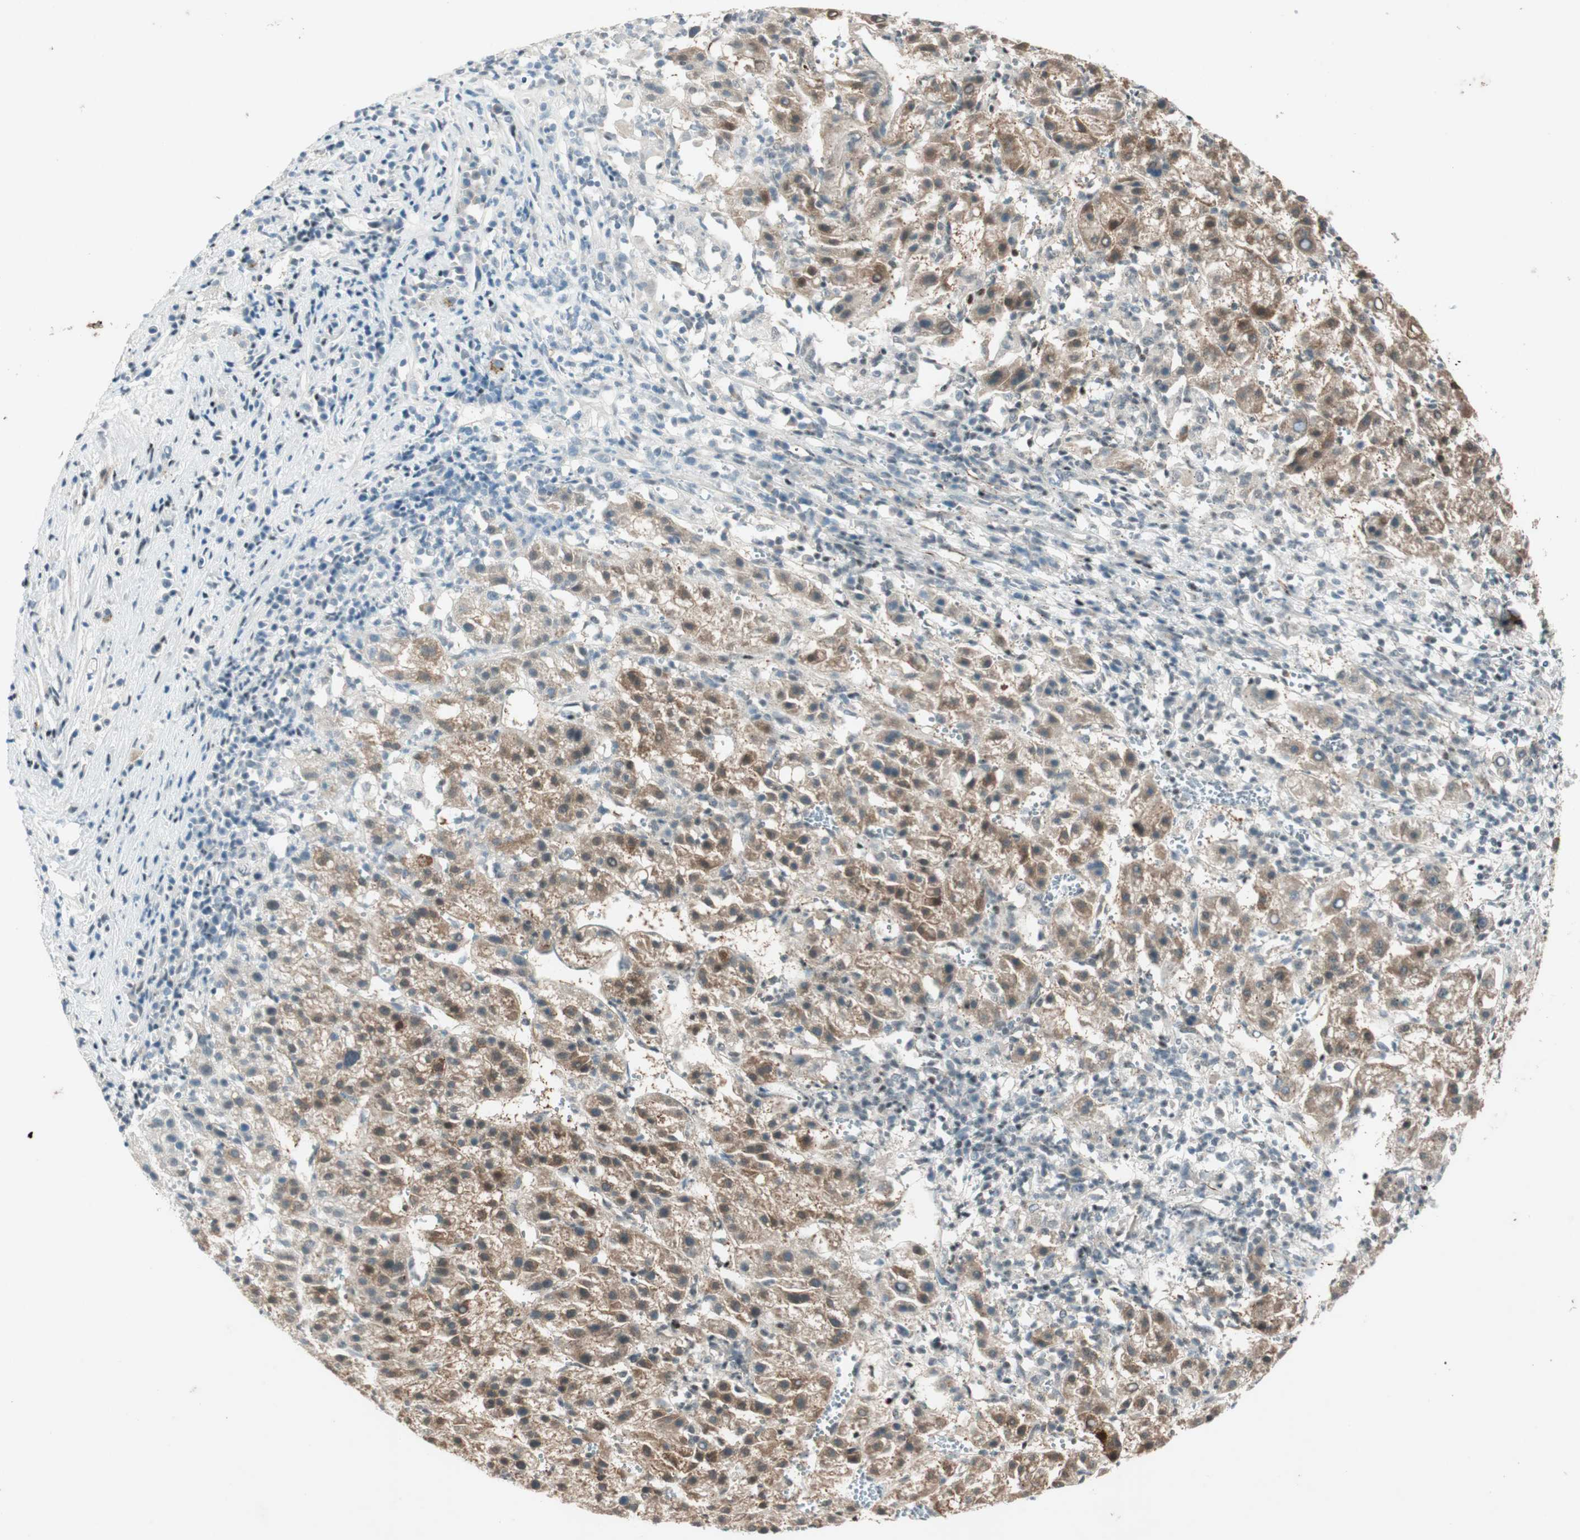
{"staining": {"intensity": "moderate", "quantity": ">75%", "location": "cytoplasmic/membranous,nuclear"}, "tissue": "liver cancer", "cell_type": "Tumor cells", "image_type": "cancer", "snomed": [{"axis": "morphology", "description": "Carcinoma, Hepatocellular, NOS"}, {"axis": "topography", "description": "Liver"}], "caption": "Immunohistochemistry (IHC) of hepatocellular carcinoma (liver) demonstrates medium levels of moderate cytoplasmic/membranous and nuclear expression in approximately >75% of tumor cells. (DAB (3,3'-diaminobenzidine) = brown stain, brightfield microscopy at high magnification).", "gene": "CDK19", "patient": {"sex": "female", "age": 58}}